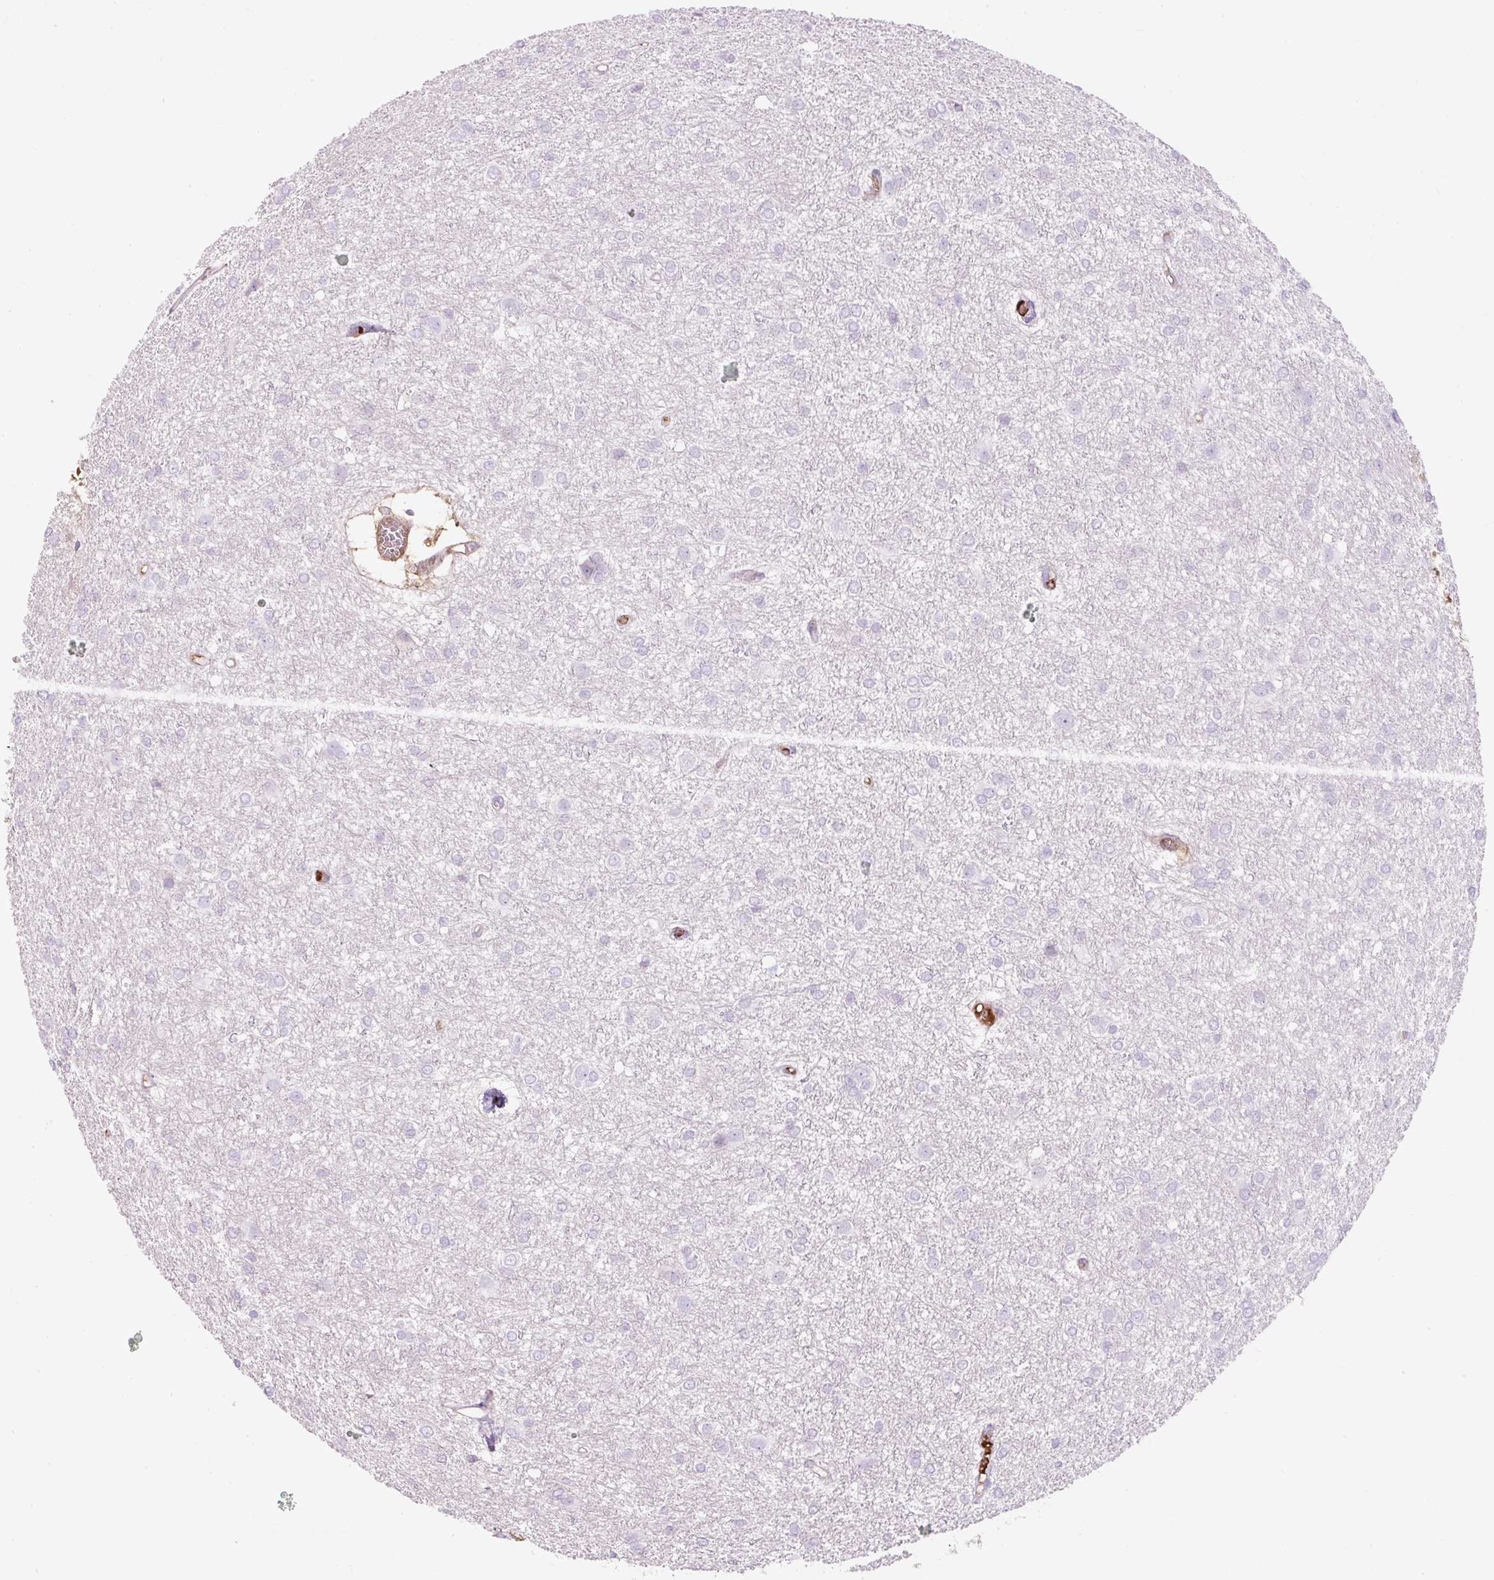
{"staining": {"intensity": "negative", "quantity": "none", "location": "none"}, "tissue": "glioma", "cell_type": "Tumor cells", "image_type": "cancer", "snomed": [{"axis": "morphology", "description": "Glioma, malignant, High grade"}, {"axis": "topography", "description": "Brain"}], "caption": "The image displays no significant staining in tumor cells of glioma. (Brightfield microscopy of DAB immunohistochemistry (IHC) at high magnification).", "gene": "APOA1", "patient": {"sex": "female", "age": 50}}